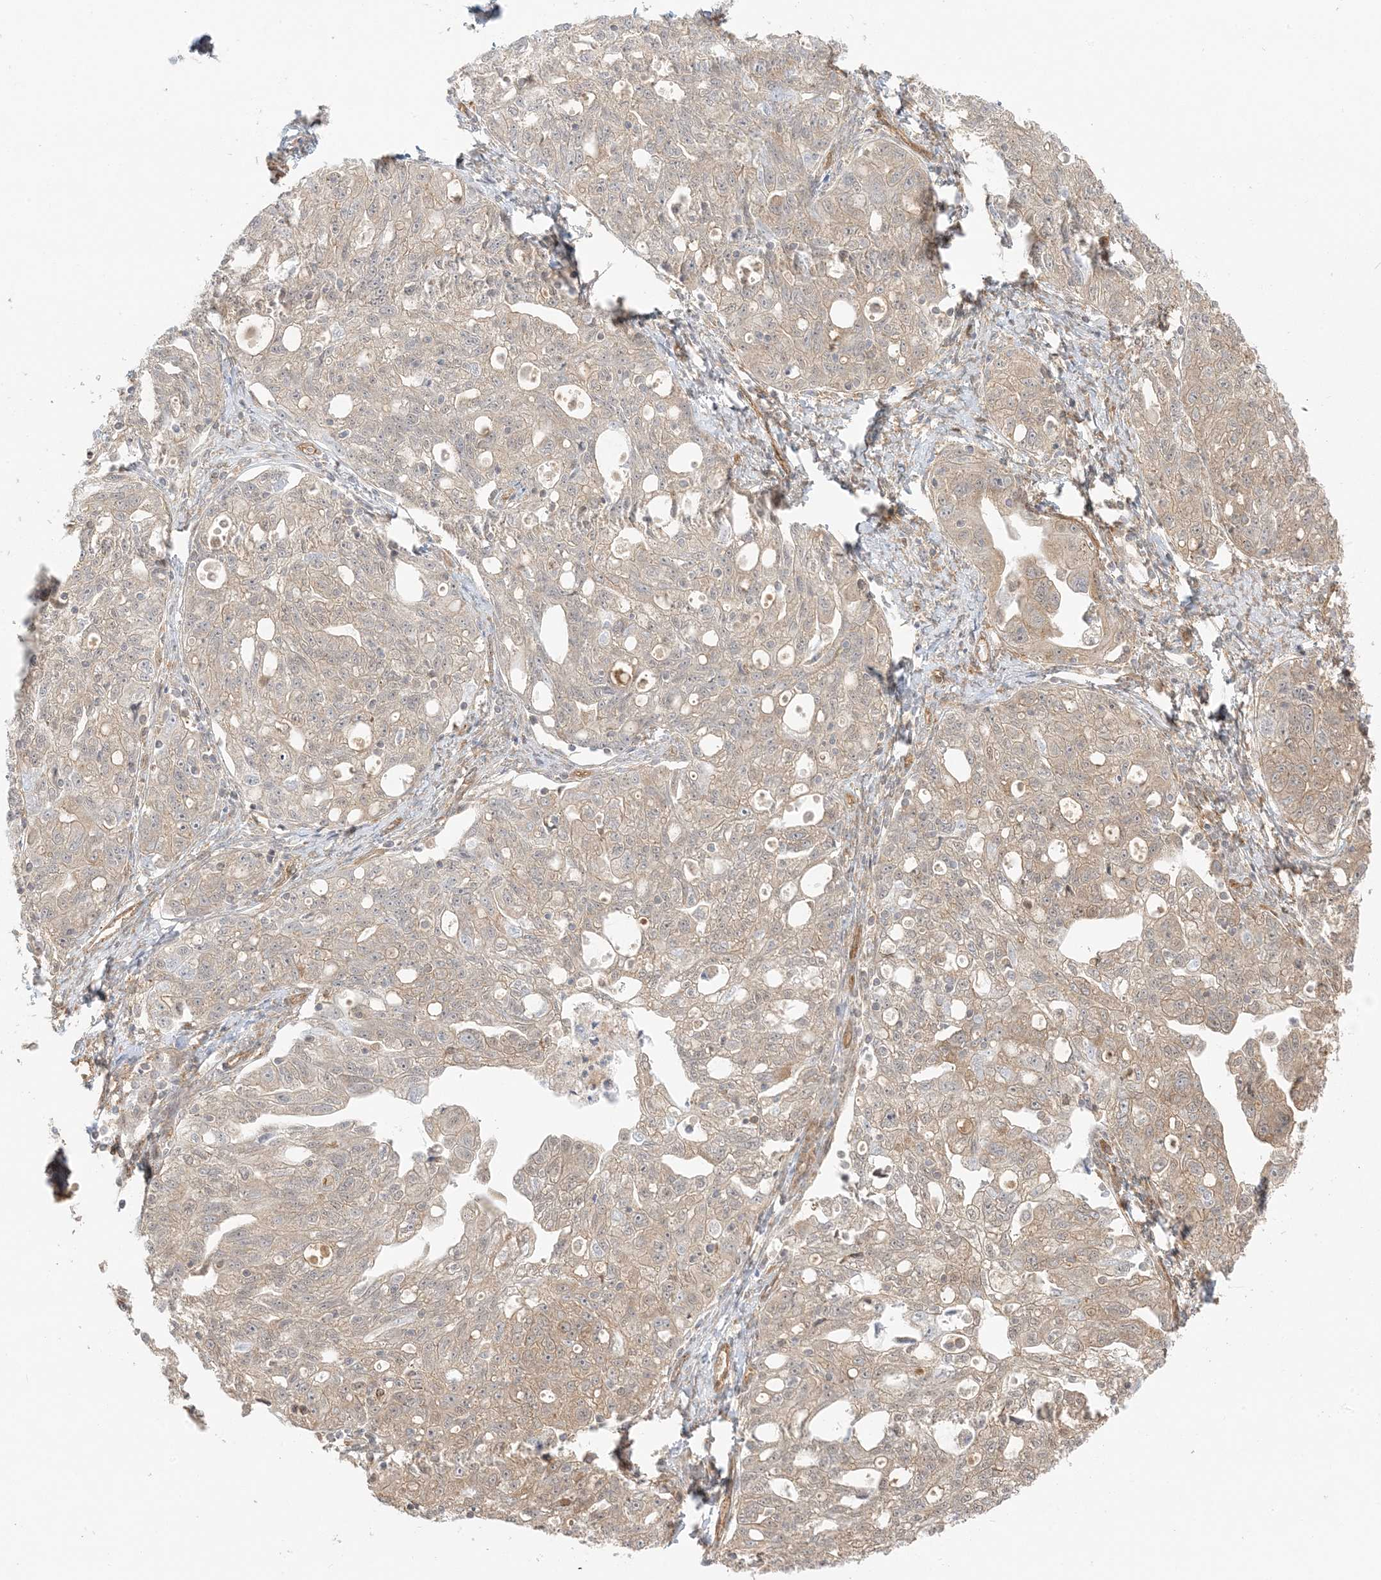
{"staining": {"intensity": "weak", "quantity": "25%-75%", "location": "cytoplasmic/membranous"}, "tissue": "ovarian cancer", "cell_type": "Tumor cells", "image_type": "cancer", "snomed": [{"axis": "morphology", "description": "Carcinoma, NOS"}, {"axis": "morphology", "description": "Cystadenocarcinoma, serous, NOS"}, {"axis": "topography", "description": "Ovary"}], "caption": "Tumor cells demonstrate low levels of weak cytoplasmic/membranous expression in about 25%-75% of cells in serous cystadenocarcinoma (ovarian). (DAB (3,3'-diaminobenzidine) IHC with brightfield microscopy, high magnification).", "gene": "UBAP2L", "patient": {"sex": "female", "age": 69}}